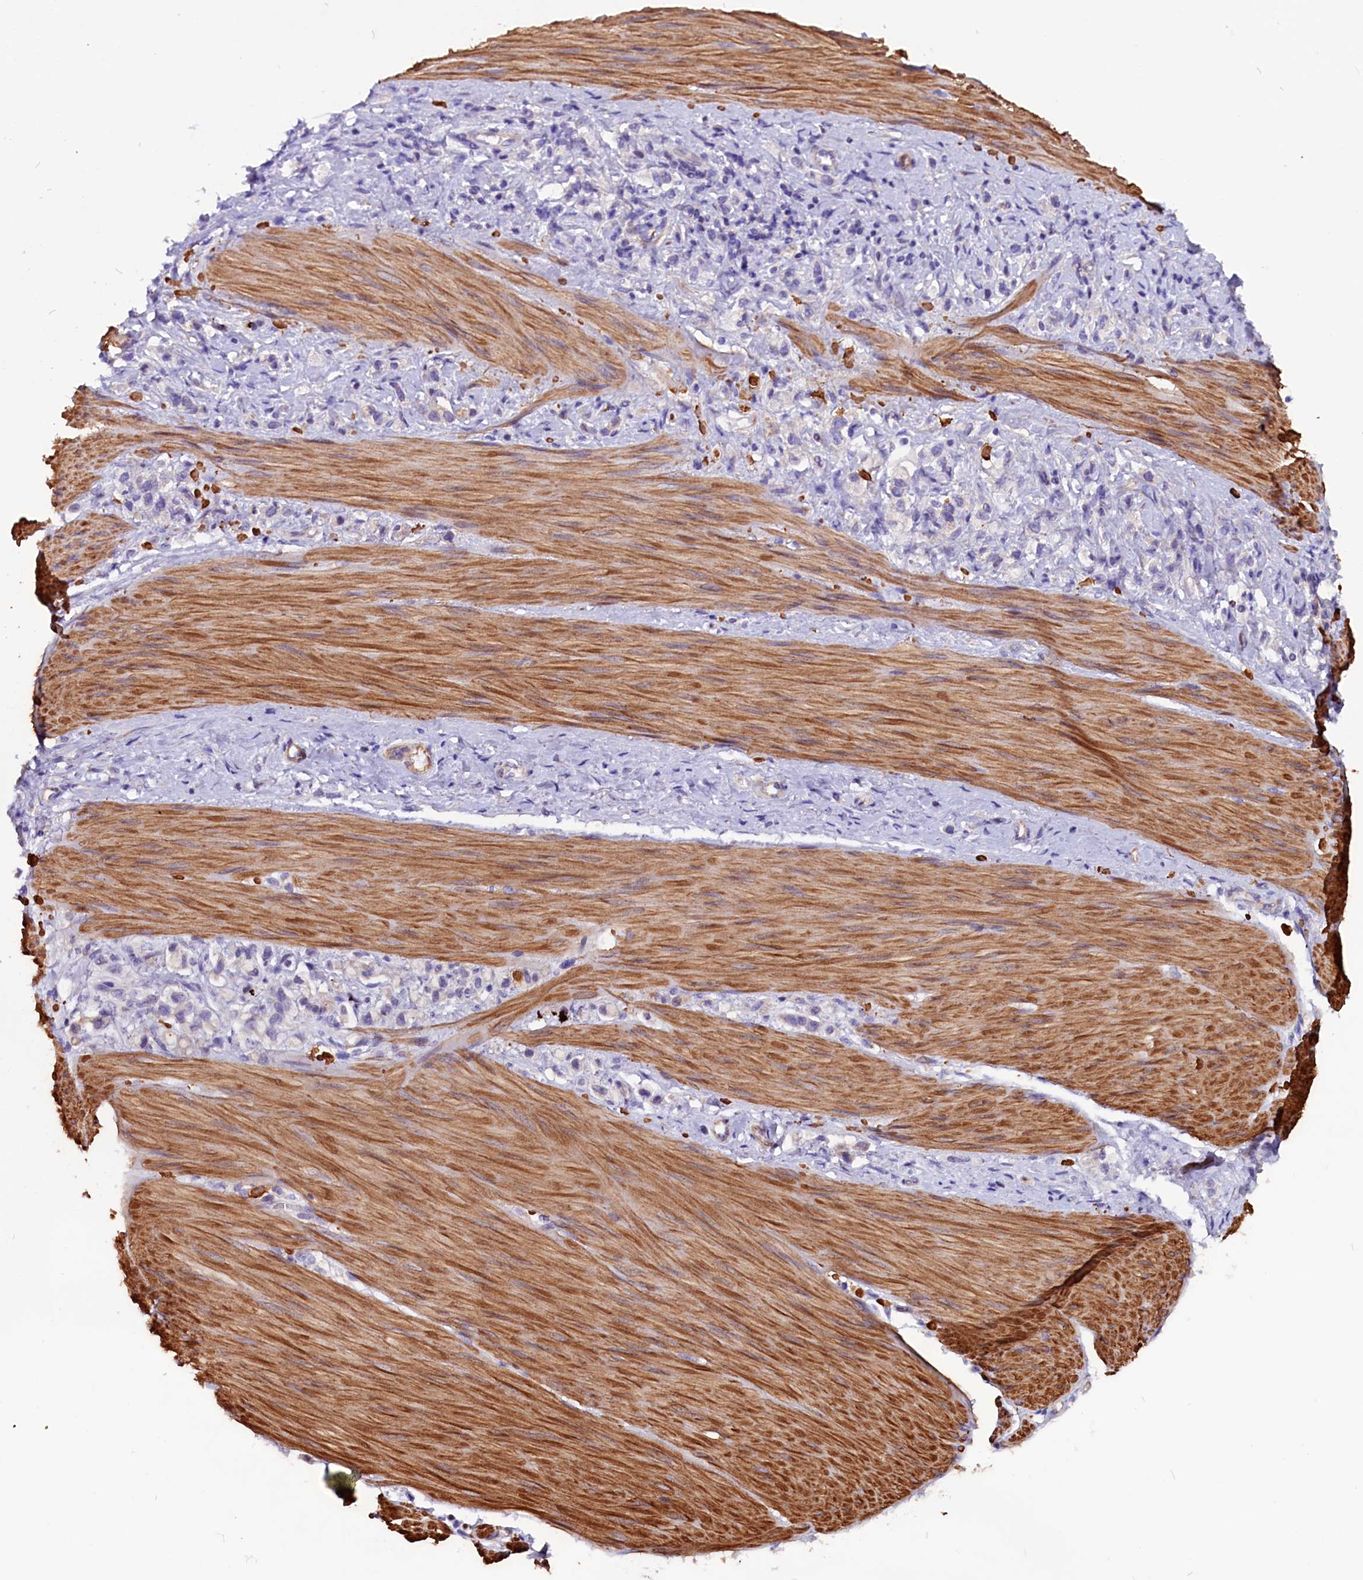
{"staining": {"intensity": "negative", "quantity": "none", "location": "none"}, "tissue": "stomach cancer", "cell_type": "Tumor cells", "image_type": "cancer", "snomed": [{"axis": "morphology", "description": "Adenocarcinoma, NOS"}, {"axis": "topography", "description": "Stomach"}], "caption": "A high-resolution image shows IHC staining of stomach cancer, which displays no significant positivity in tumor cells.", "gene": "ZNF749", "patient": {"sex": "female", "age": 65}}